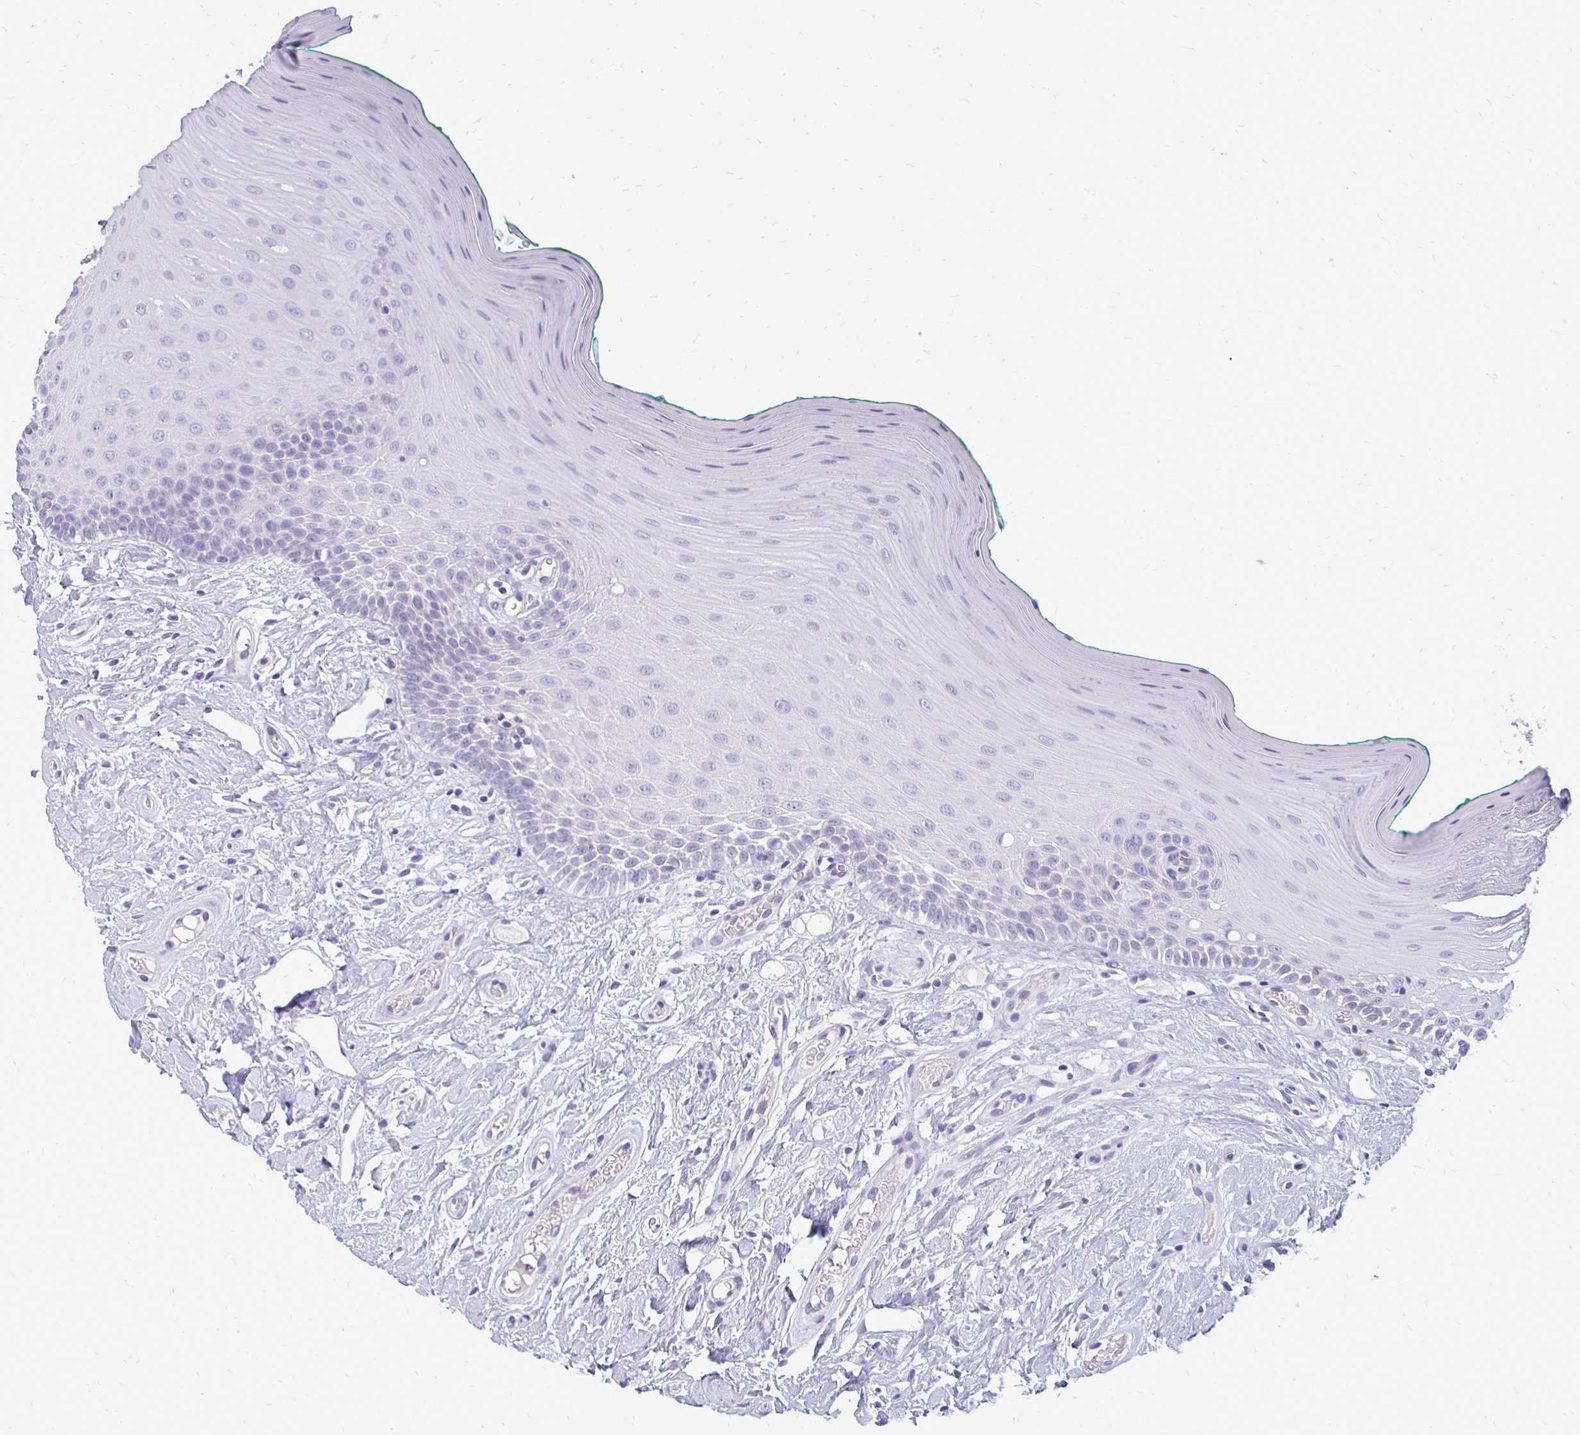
{"staining": {"intensity": "negative", "quantity": "none", "location": "none"}, "tissue": "oral mucosa", "cell_type": "Squamous epithelial cells", "image_type": "normal", "snomed": [{"axis": "morphology", "description": "Normal tissue, NOS"}, {"axis": "topography", "description": "Oral tissue"}], "caption": "This is an IHC histopathology image of unremarkable human oral mucosa. There is no positivity in squamous epithelial cells.", "gene": "FABP3", "patient": {"sex": "female", "age": 40}}